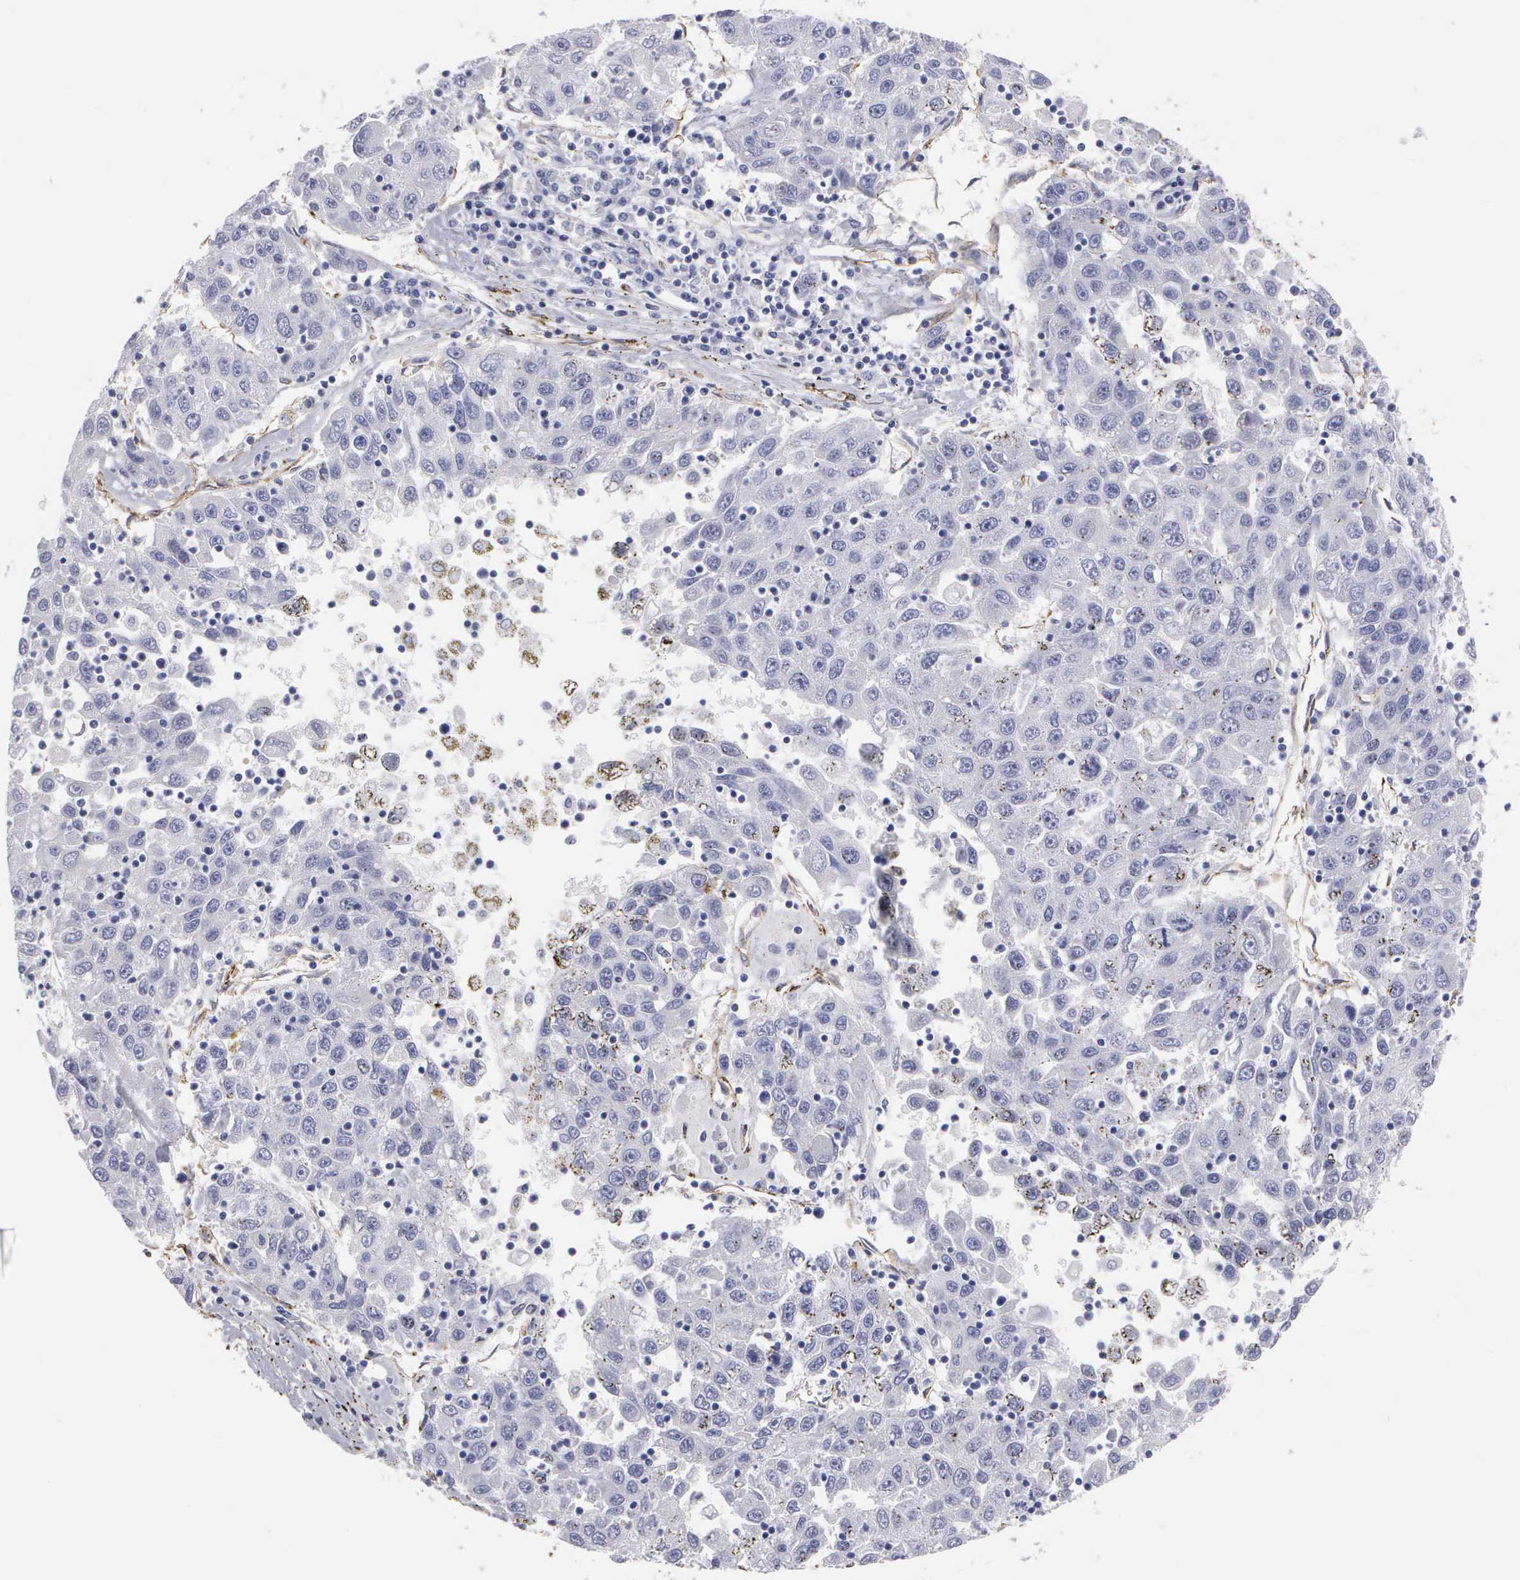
{"staining": {"intensity": "negative", "quantity": "none", "location": "none"}, "tissue": "liver cancer", "cell_type": "Tumor cells", "image_type": "cancer", "snomed": [{"axis": "morphology", "description": "Carcinoma, Hepatocellular, NOS"}, {"axis": "topography", "description": "Liver"}], "caption": "There is no significant positivity in tumor cells of hepatocellular carcinoma (liver).", "gene": "MAGEB10", "patient": {"sex": "male", "age": 49}}